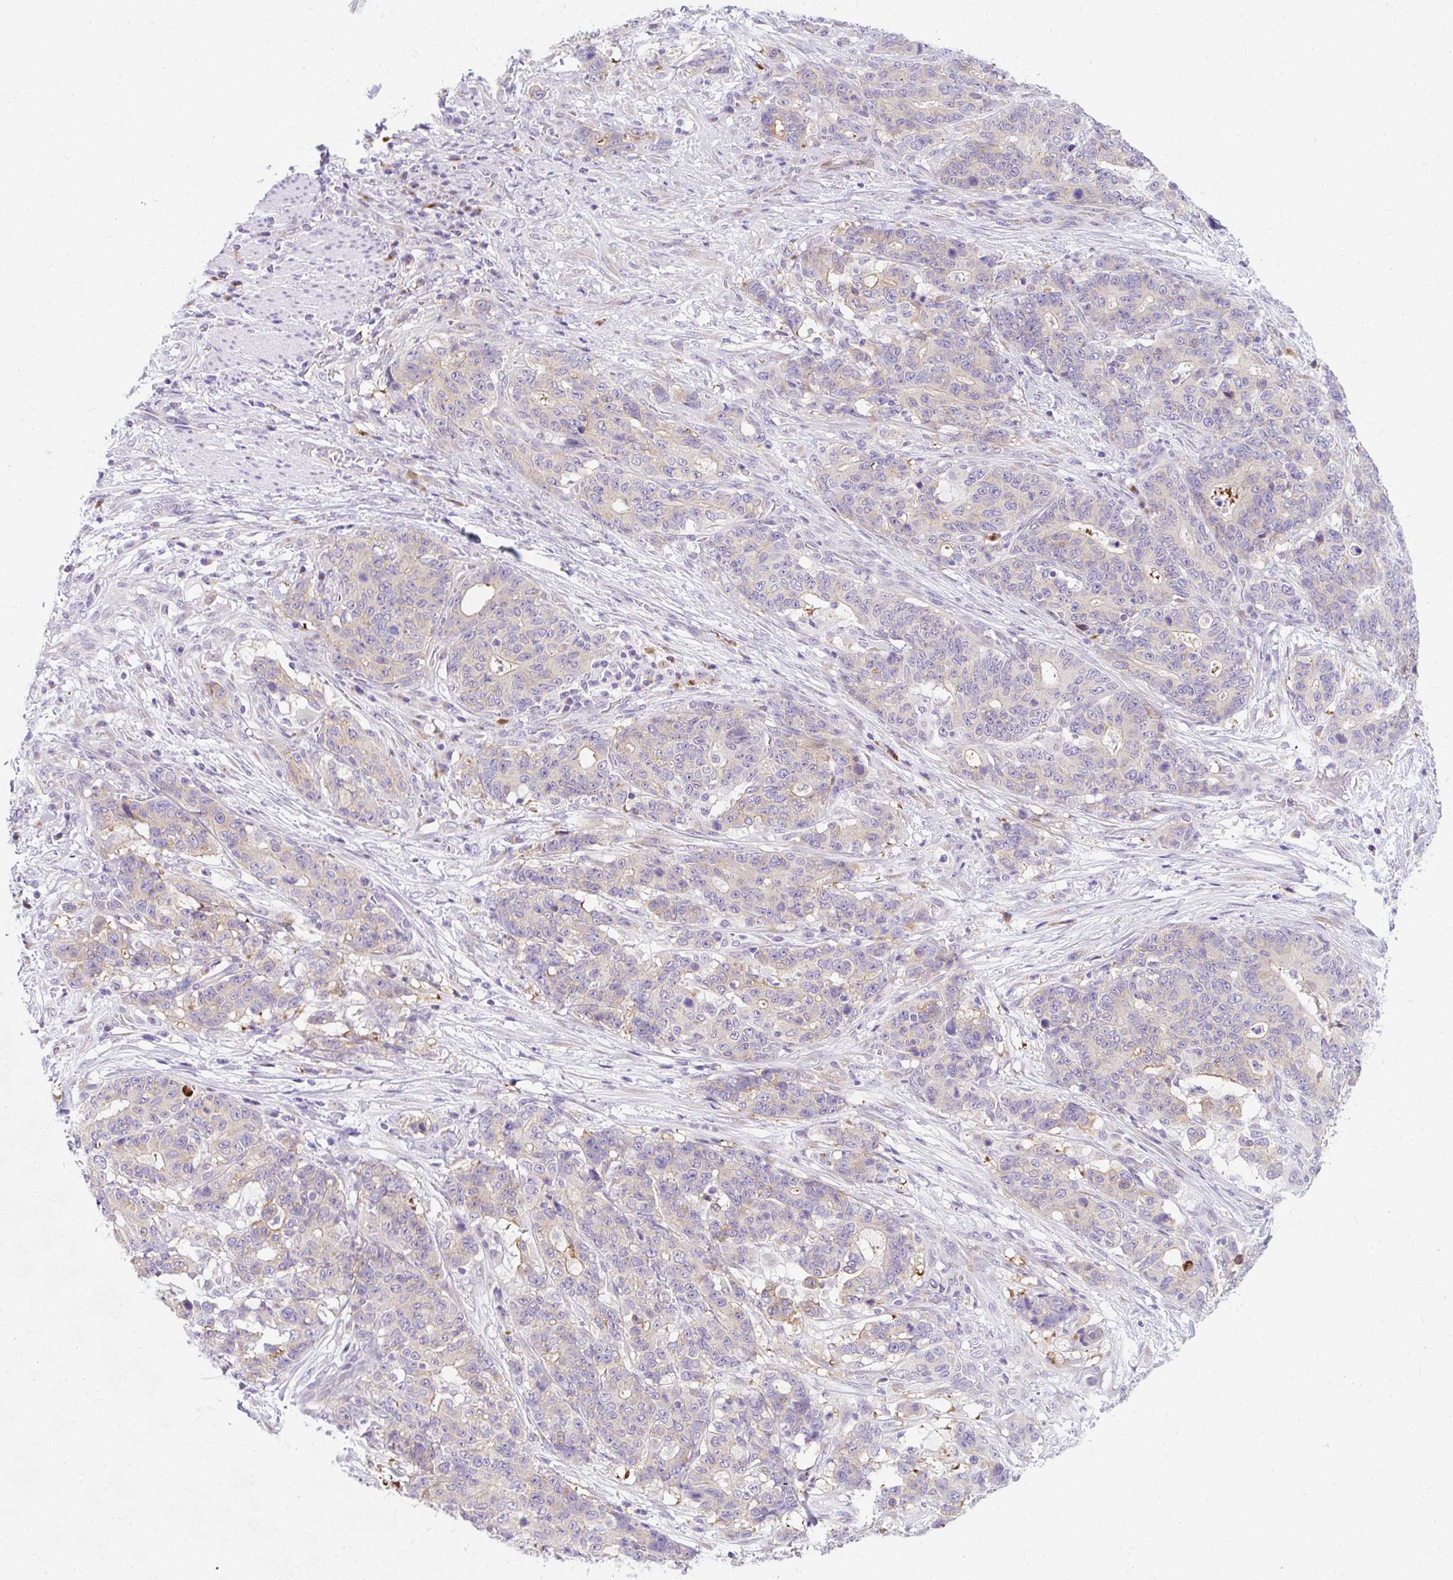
{"staining": {"intensity": "weak", "quantity": "<25%", "location": "cytoplasmic/membranous"}, "tissue": "stomach cancer", "cell_type": "Tumor cells", "image_type": "cancer", "snomed": [{"axis": "morphology", "description": "Normal tissue, NOS"}, {"axis": "morphology", "description": "Adenocarcinoma, NOS"}, {"axis": "topography", "description": "Stomach"}], "caption": "Tumor cells are negative for brown protein staining in stomach cancer (adenocarcinoma). Brightfield microscopy of IHC stained with DAB (brown) and hematoxylin (blue), captured at high magnification.", "gene": "GOLGA8A", "patient": {"sex": "female", "age": 64}}